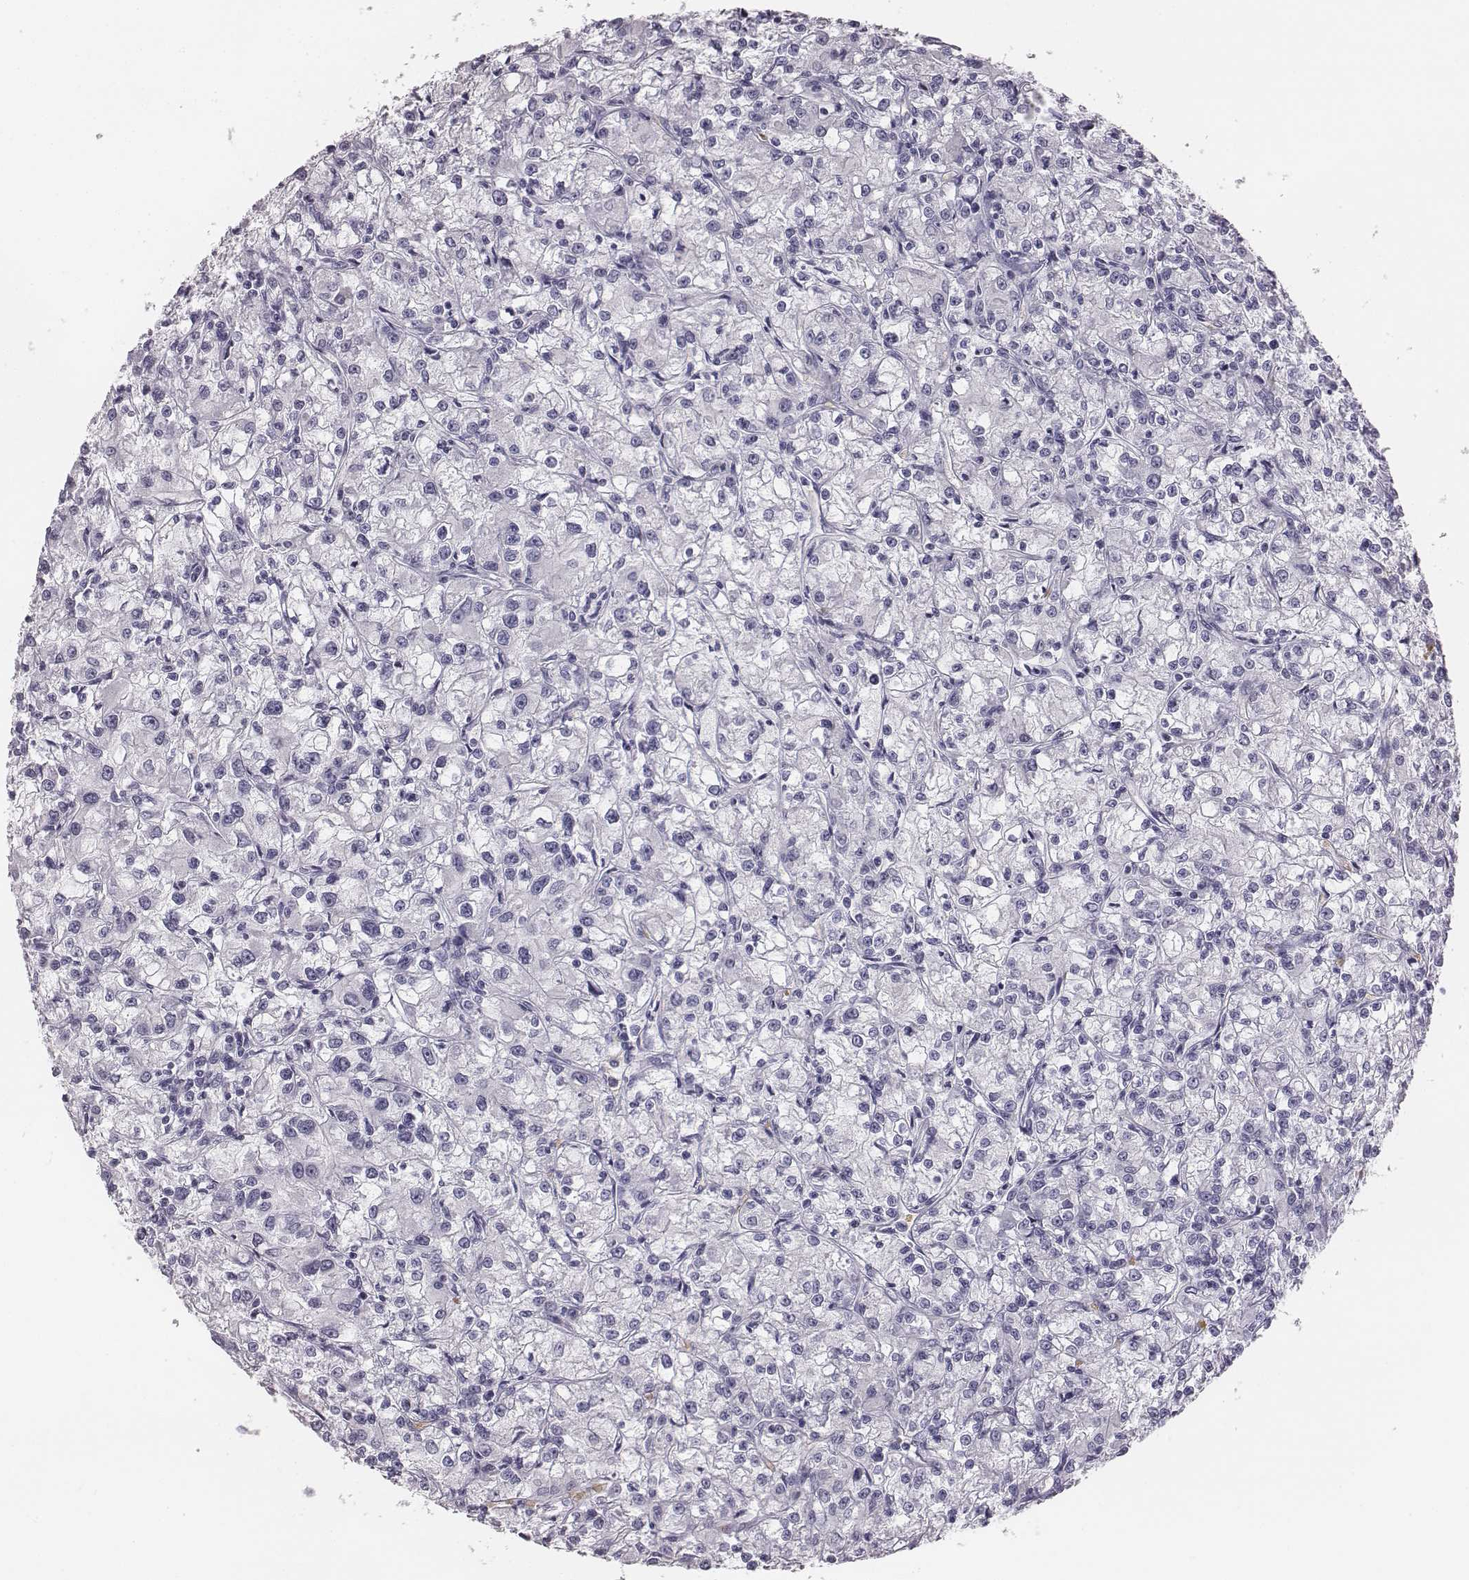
{"staining": {"intensity": "negative", "quantity": "none", "location": "none"}, "tissue": "renal cancer", "cell_type": "Tumor cells", "image_type": "cancer", "snomed": [{"axis": "morphology", "description": "Adenocarcinoma, NOS"}, {"axis": "topography", "description": "Kidney"}], "caption": "Tumor cells show no significant protein staining in renal cancer.", "gene": "HBZ", "patient": {"sex": "female", "age": 59}}